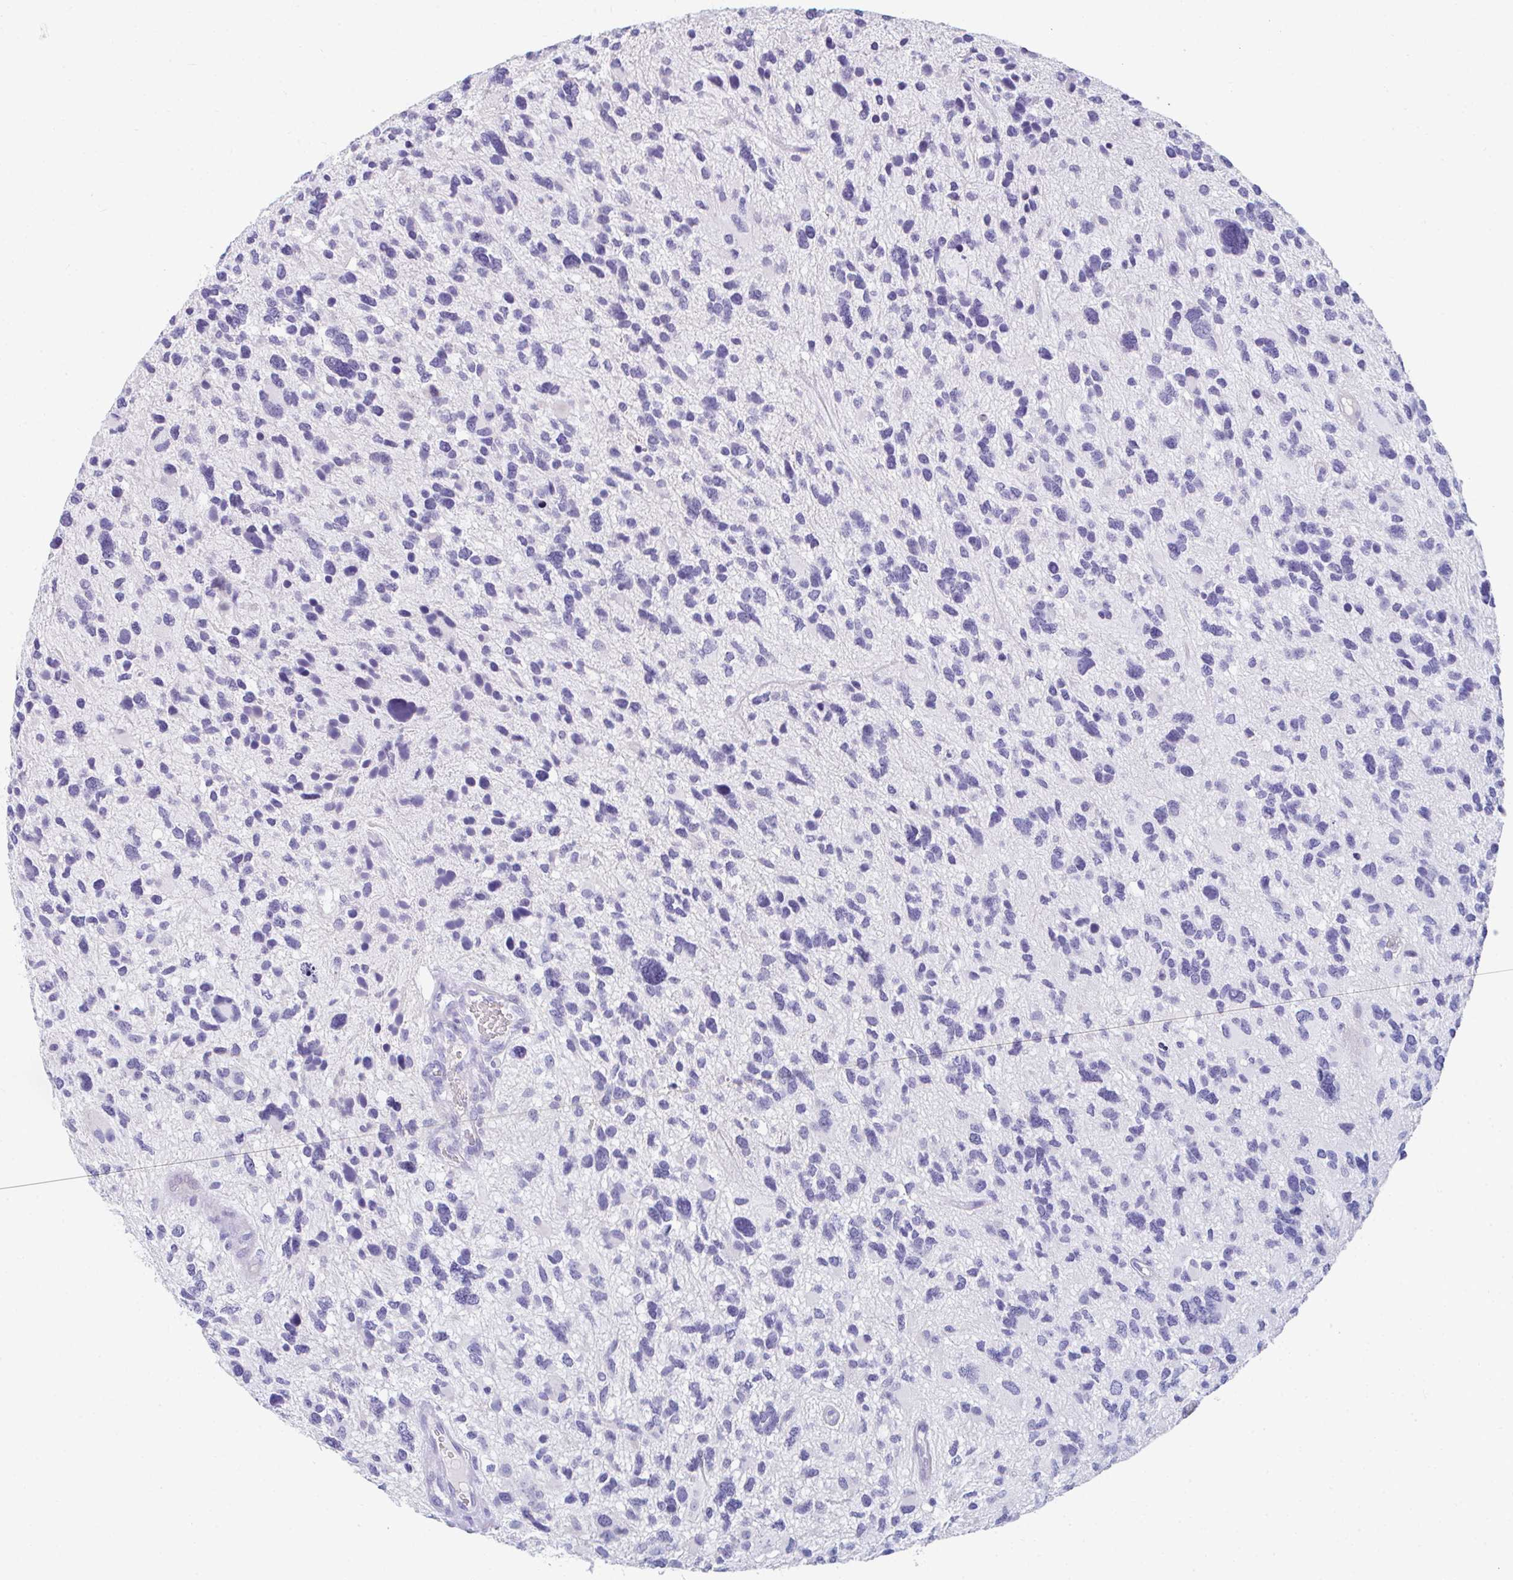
{"staining": {"intensity": "negative", "quantity": "none", "location": "none"}, "tissue": "glioma", "cell_type": "Tumor cells", "image_type": "cancer", "snomed": [{"axis": "morphology", "description": "Glioma, malignant, High grade"}, {"axis": "topography", "description": "Brain"}], "caption": "The image displays no staining of tumor cells in glioma.", "gene": "TTC30B", "patient": {"sex": "female", "age": 11}}